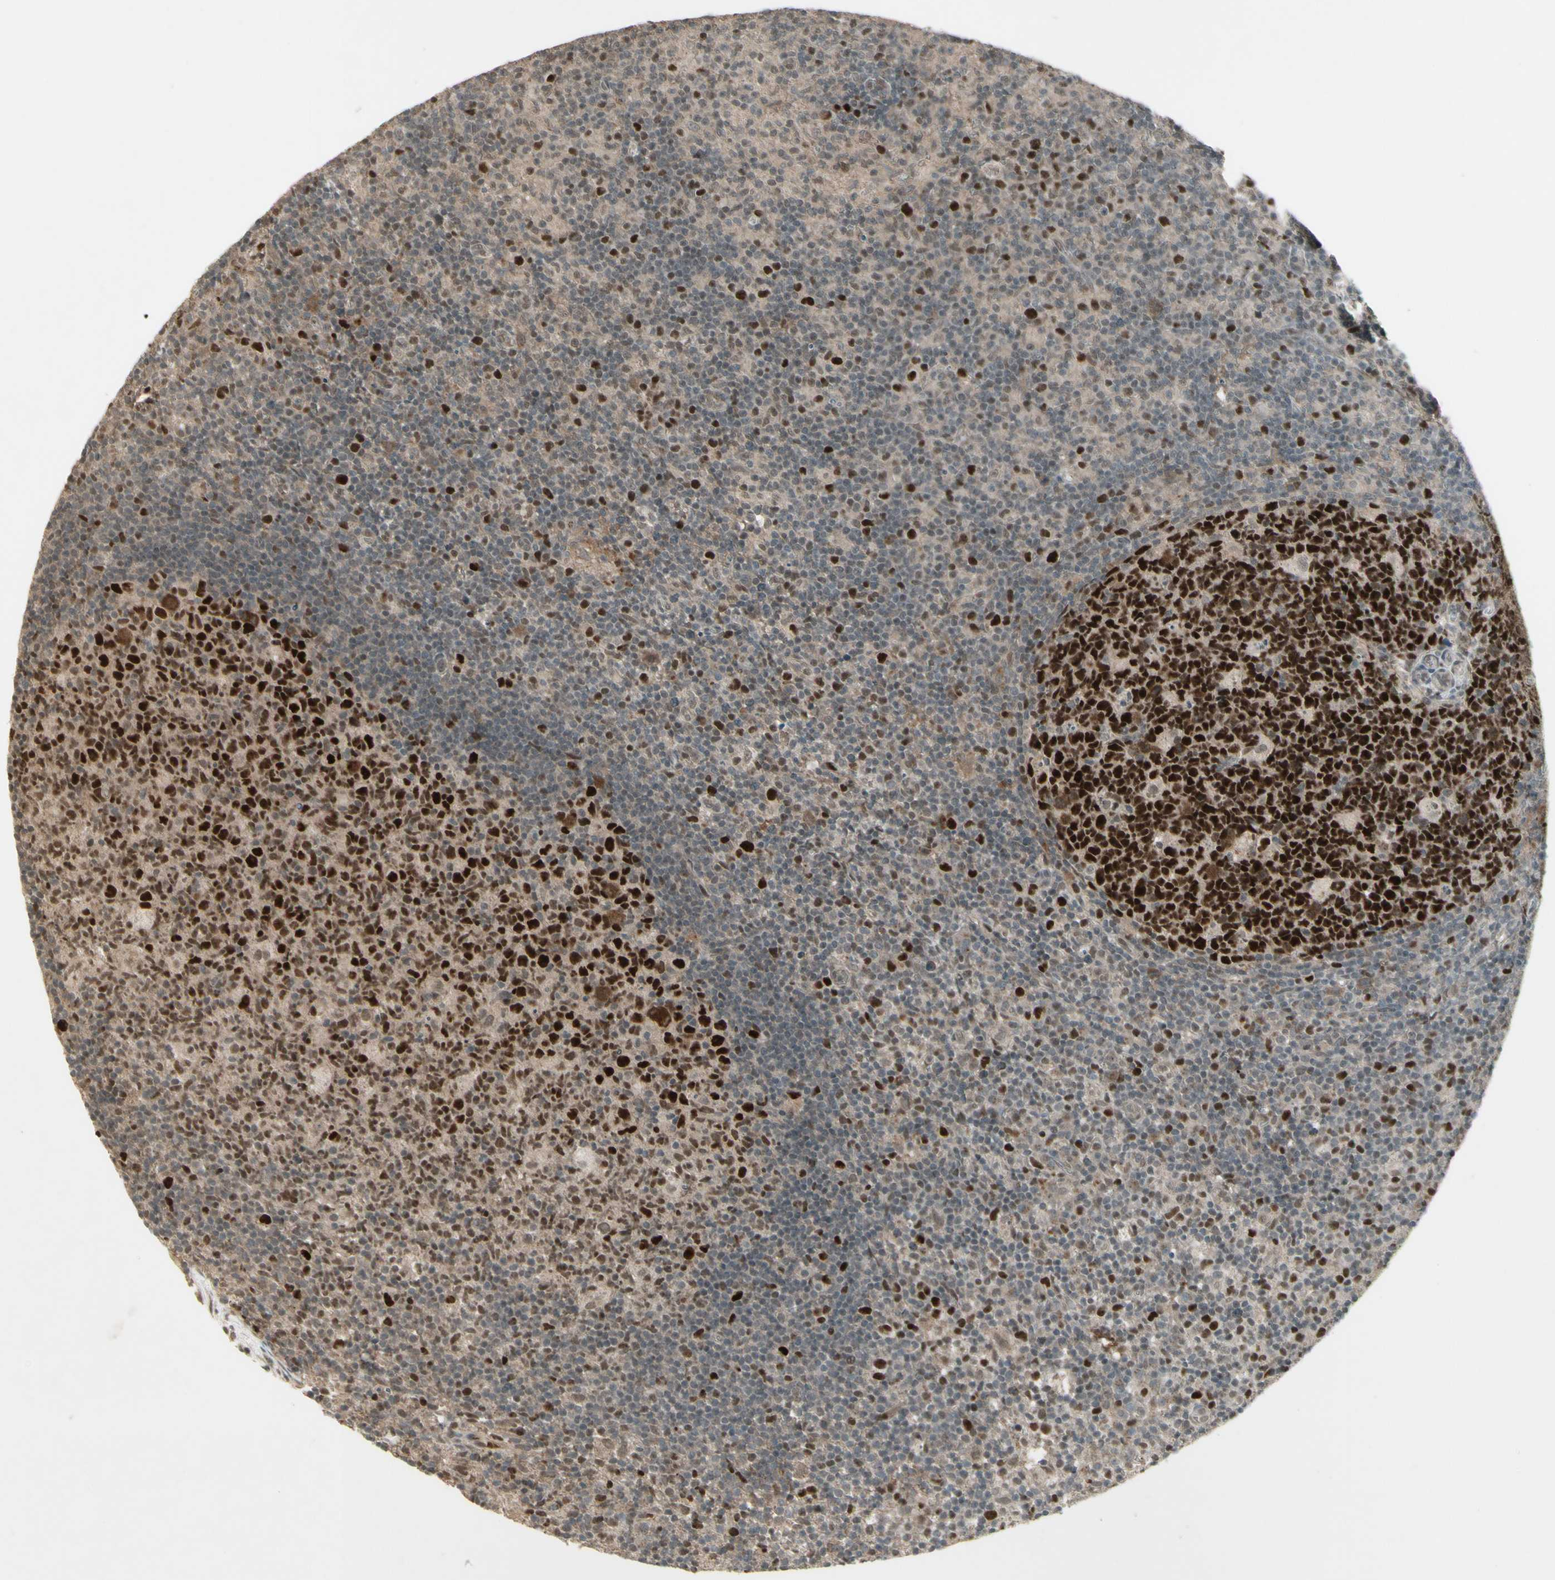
{"staining": {"intensity": "strong", "quantity": ">75%", "location": "cytoplasmic/membranous,nuclear"}, "tissue": "lymph node", "cell_type": "Germinal center cells", "image_type": "normal", "snomed": [{"axis": "morphology", "description": "Normal tissue, NOS"}, {"axis": "morphology", "description": "Inflammation, NOS"}, {"axis": "topography", "description": "Lymph node"}], "caption": "IHC of benign human lymph node demonstrates high levels of strong cytoplasmic/membranous,nuclear expression in approximately >75% of germinal center cells.", "gene": "MSH6", "patient": {"sex": "male", "age": 55}}